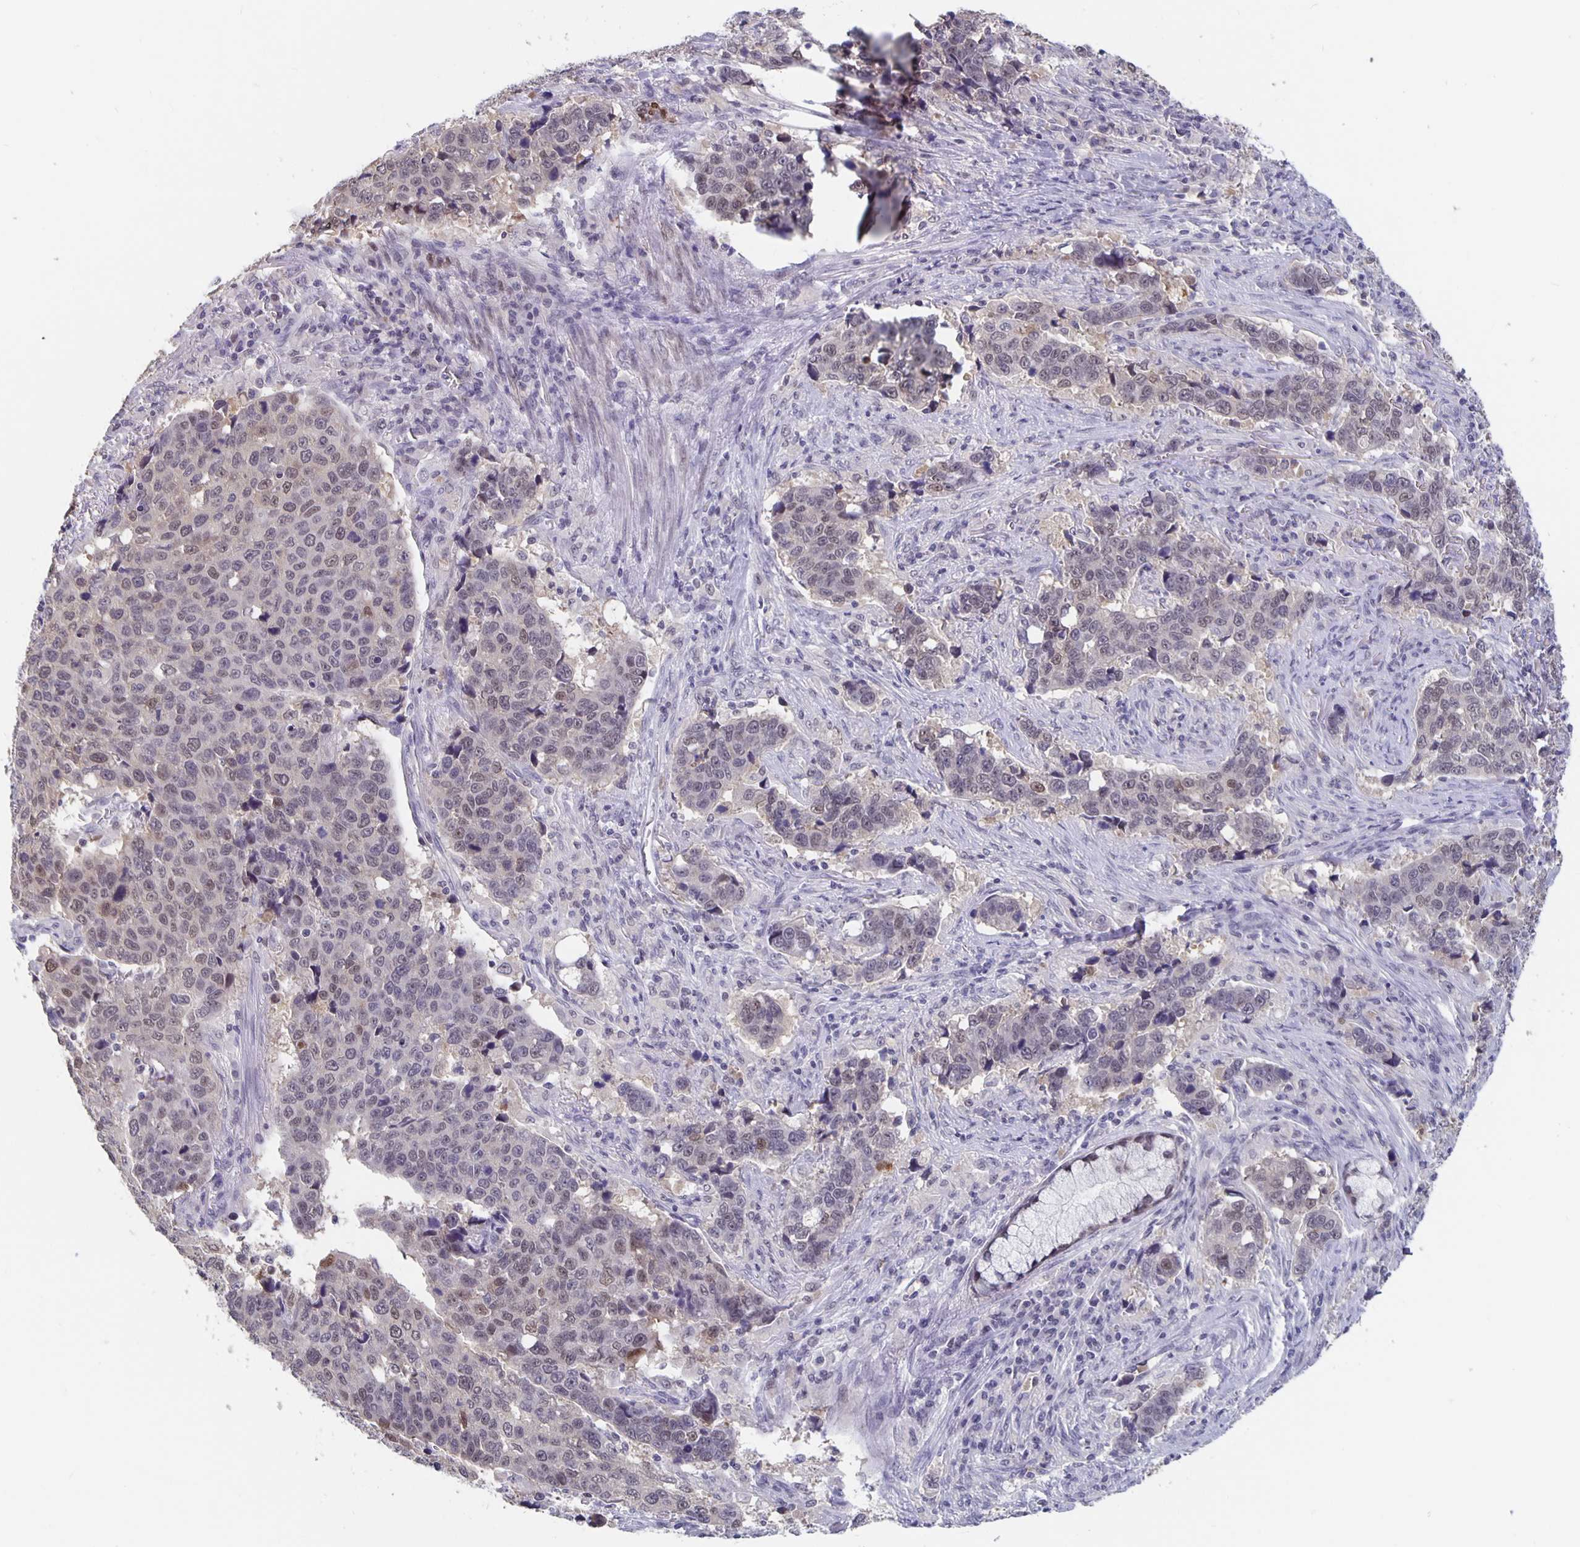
{"staining": {"intensity": "weak", "quantity": "<25%", "location": "nuclear"}, "tissue": "lung cancer", "cell_type": "Tumor cells", "image_type": "cancer", "snomed": [{"axis": "morphology", "description": "Squamous cell carcinoma, NOS"}, {"axis": "topography", "description": "Lymph node"}, {"axis": "topography", "description": "Lung"}], "caption": "A histopathology image of lung squamous cell carcinoma stained for a protein shows no brown staining in tumor cells.", "gene": "ZNF691", "patient": {"sex": "male", "age": 61}}